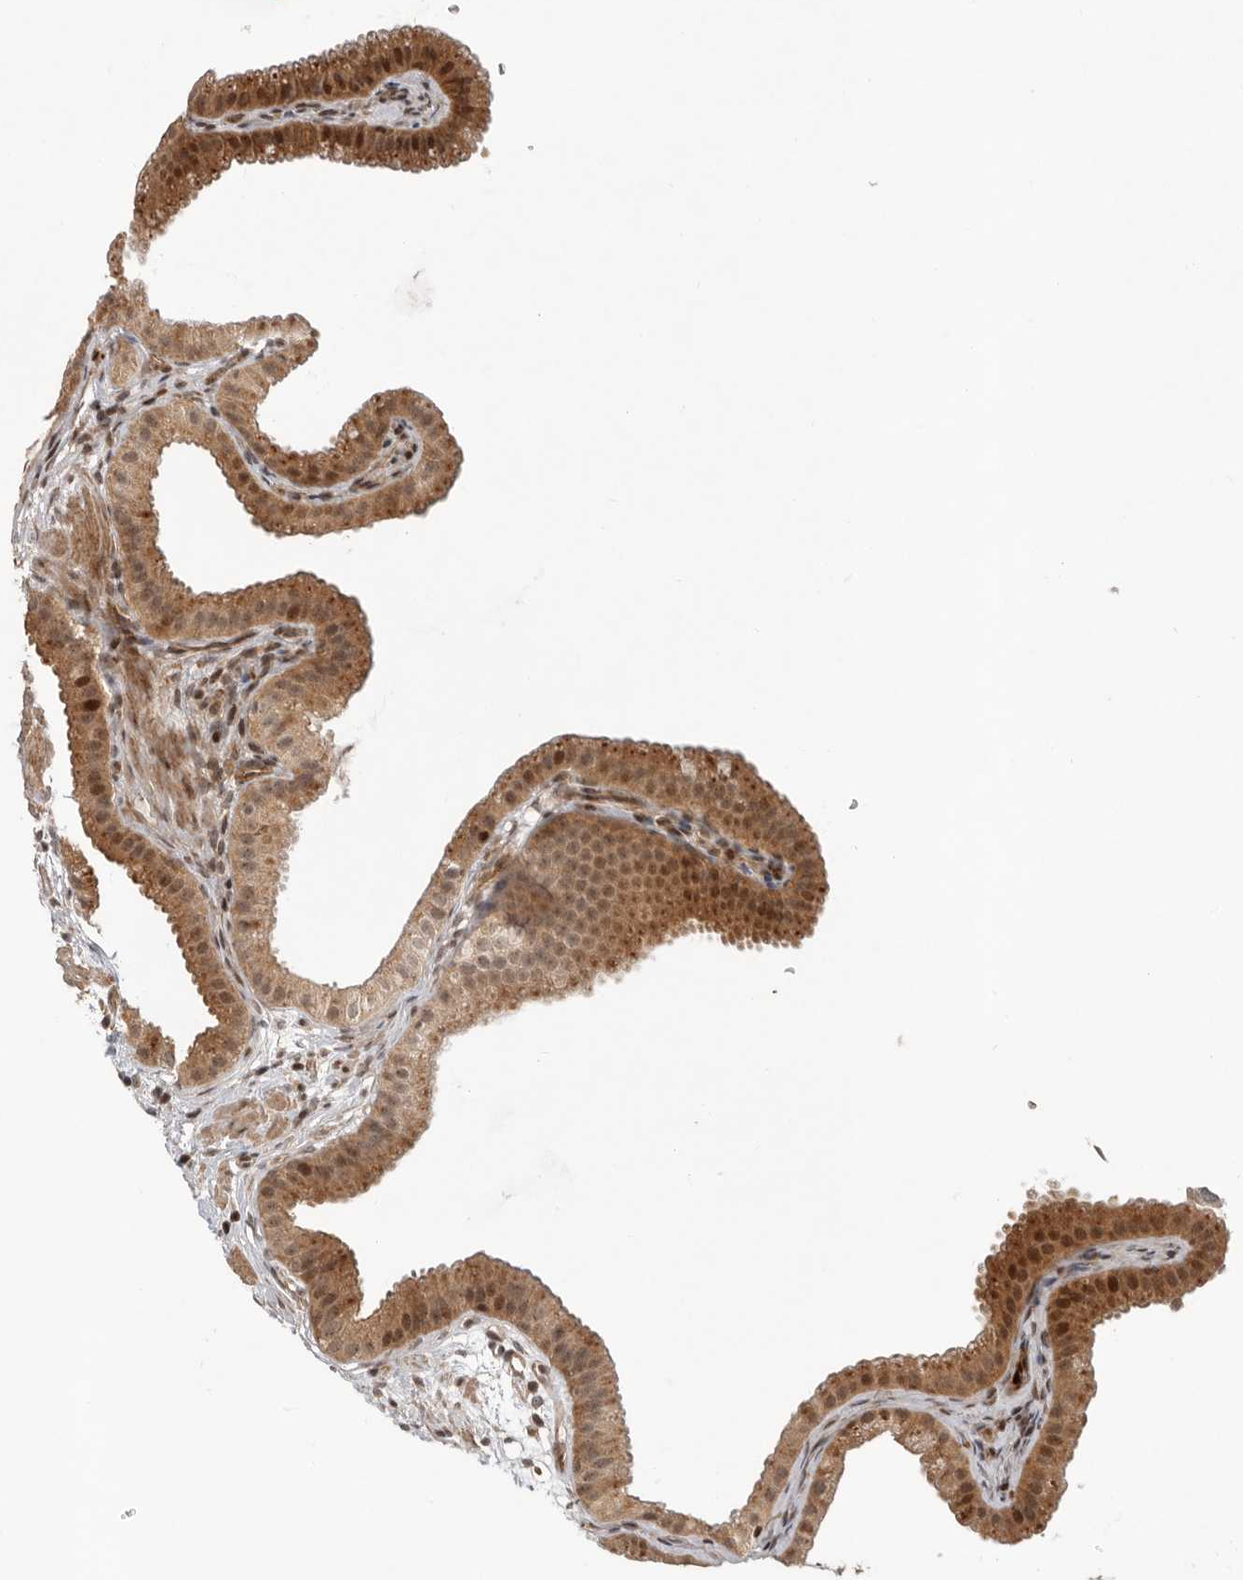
{"staining": {"intensity": "strong", "quantity": ">75%", "location": "cytoplasmic/membranous,nuclear"}, "tissue": "gallbladder", "cell_type": "Glandular cells", "image_type": "normal", "snomed": [{"axis": "morphology", "description": "Normal tissue, NOS"}, {"axis": "topography", "description": "Gallbladder"}], "caption": "A high-resolution histopathology image shows immunohistochemistry staining of benign gallbladder, which exhibits strong cytoplasmic/membranous,nuclear staining in approximately >75% of glandular cells.", "gene": "RABIF", "patient": {"sex": "female", "age": 64}}